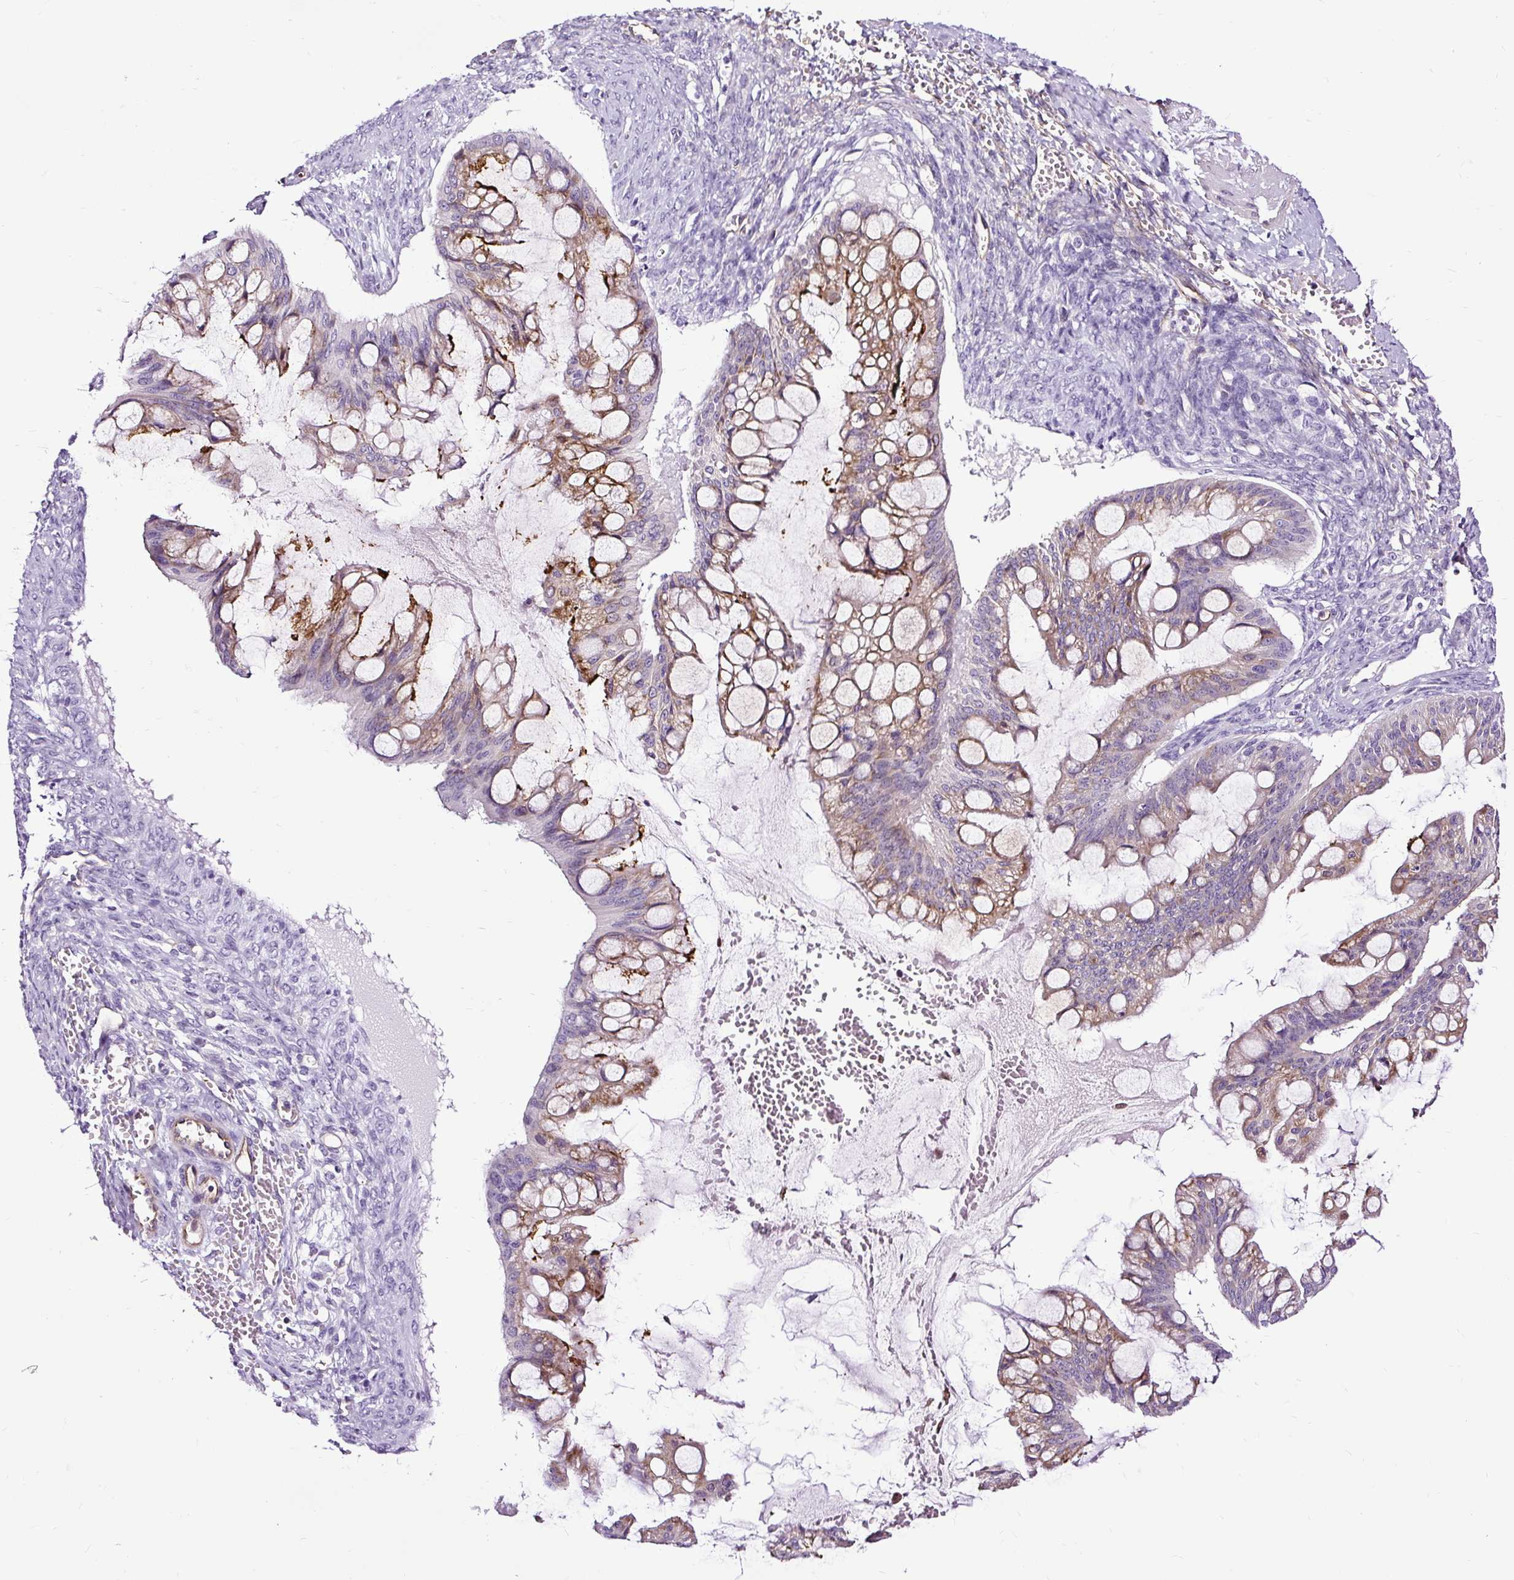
{"staining": {"intensity": "moderate", "quantity": "25%-75%", "location": "cytoplasmic/membranous"}, "tissue": "ovarian cancer", "cell_type": "Tumor cells", "image_type": "cancer", "snomed": [{"axis": "morphology", "description": "Cystadenocarcinoma, mucinous, NOS"}, {"axis": "topography", "description": "Ovary"}], "caption": "Immunohistochemical staining of human ovarian cancer reveals medium levels of moderate cytoplasmic/membranous positivity in approximately 25%-75% of tumor cells. (IHC, brightfield microscopy, high magnification).", "gene": "SLC7A8", "patient": {"sex": "female", "age": 73}}